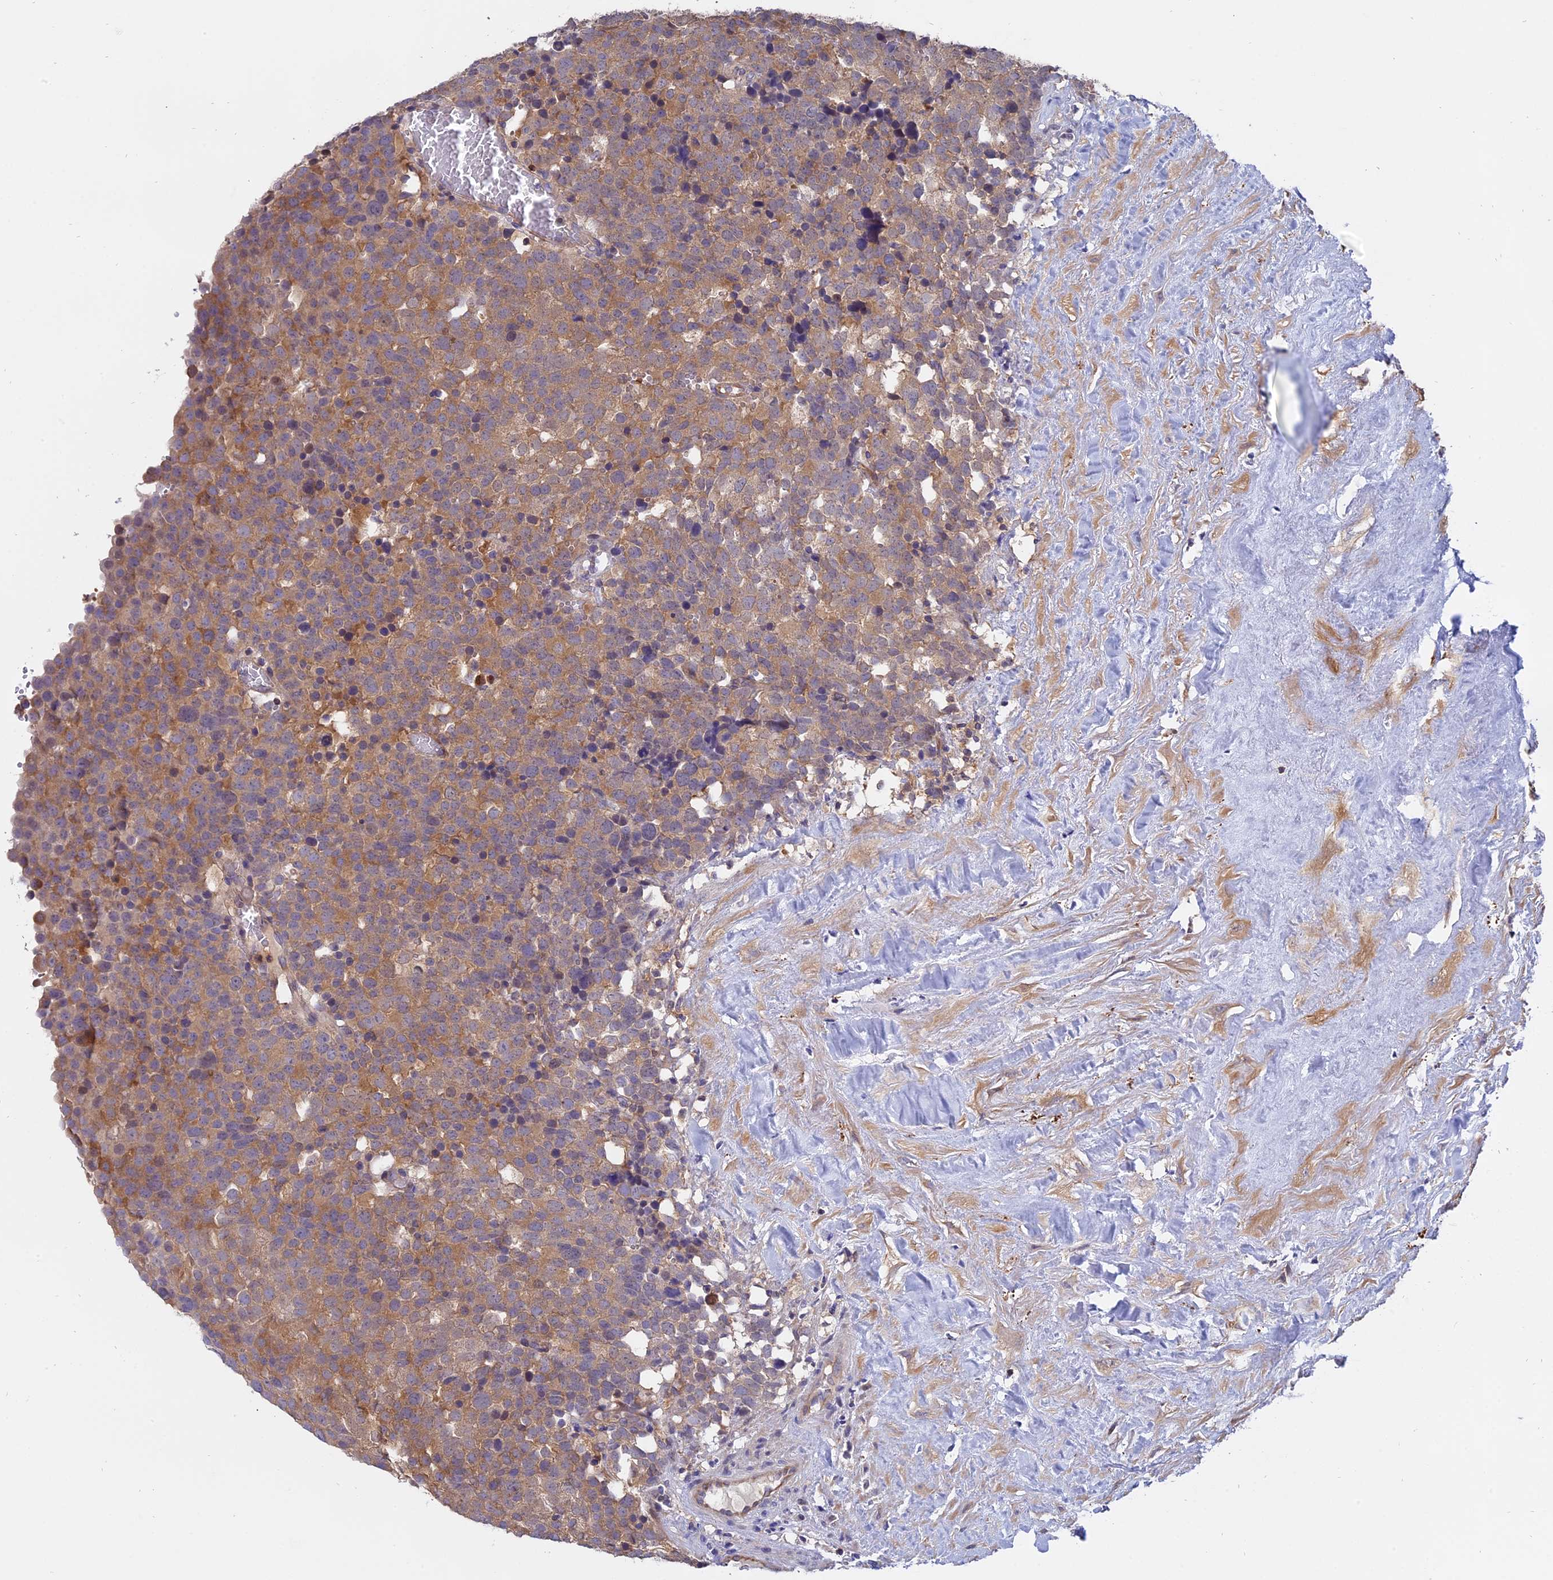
{"staining": {"intensity": "moderate", "quantity": ">75%", "location": "cytoplasmic/membranous"}, "tissue": "testis cancer", "cell_type": "Tumor cells", "image_type": "cancer", "snomed": [{"axis": "morphology", "description": "Seminoma, NOS"}, {"axis": "topography", "description": "Testis"}], "caption": "Protein staining of testis seminoma tissue displays moderate cytoplasmic/membranous expression in approximately >75% of tumor cells. The staining was performed using DAB to visualize the protein expression in brown, while the nuclei were stained in blue with hematoxylin (Magnification: 20x).", "gene": "FAM118B", "patient": {"sex": "male", "age": 71}}